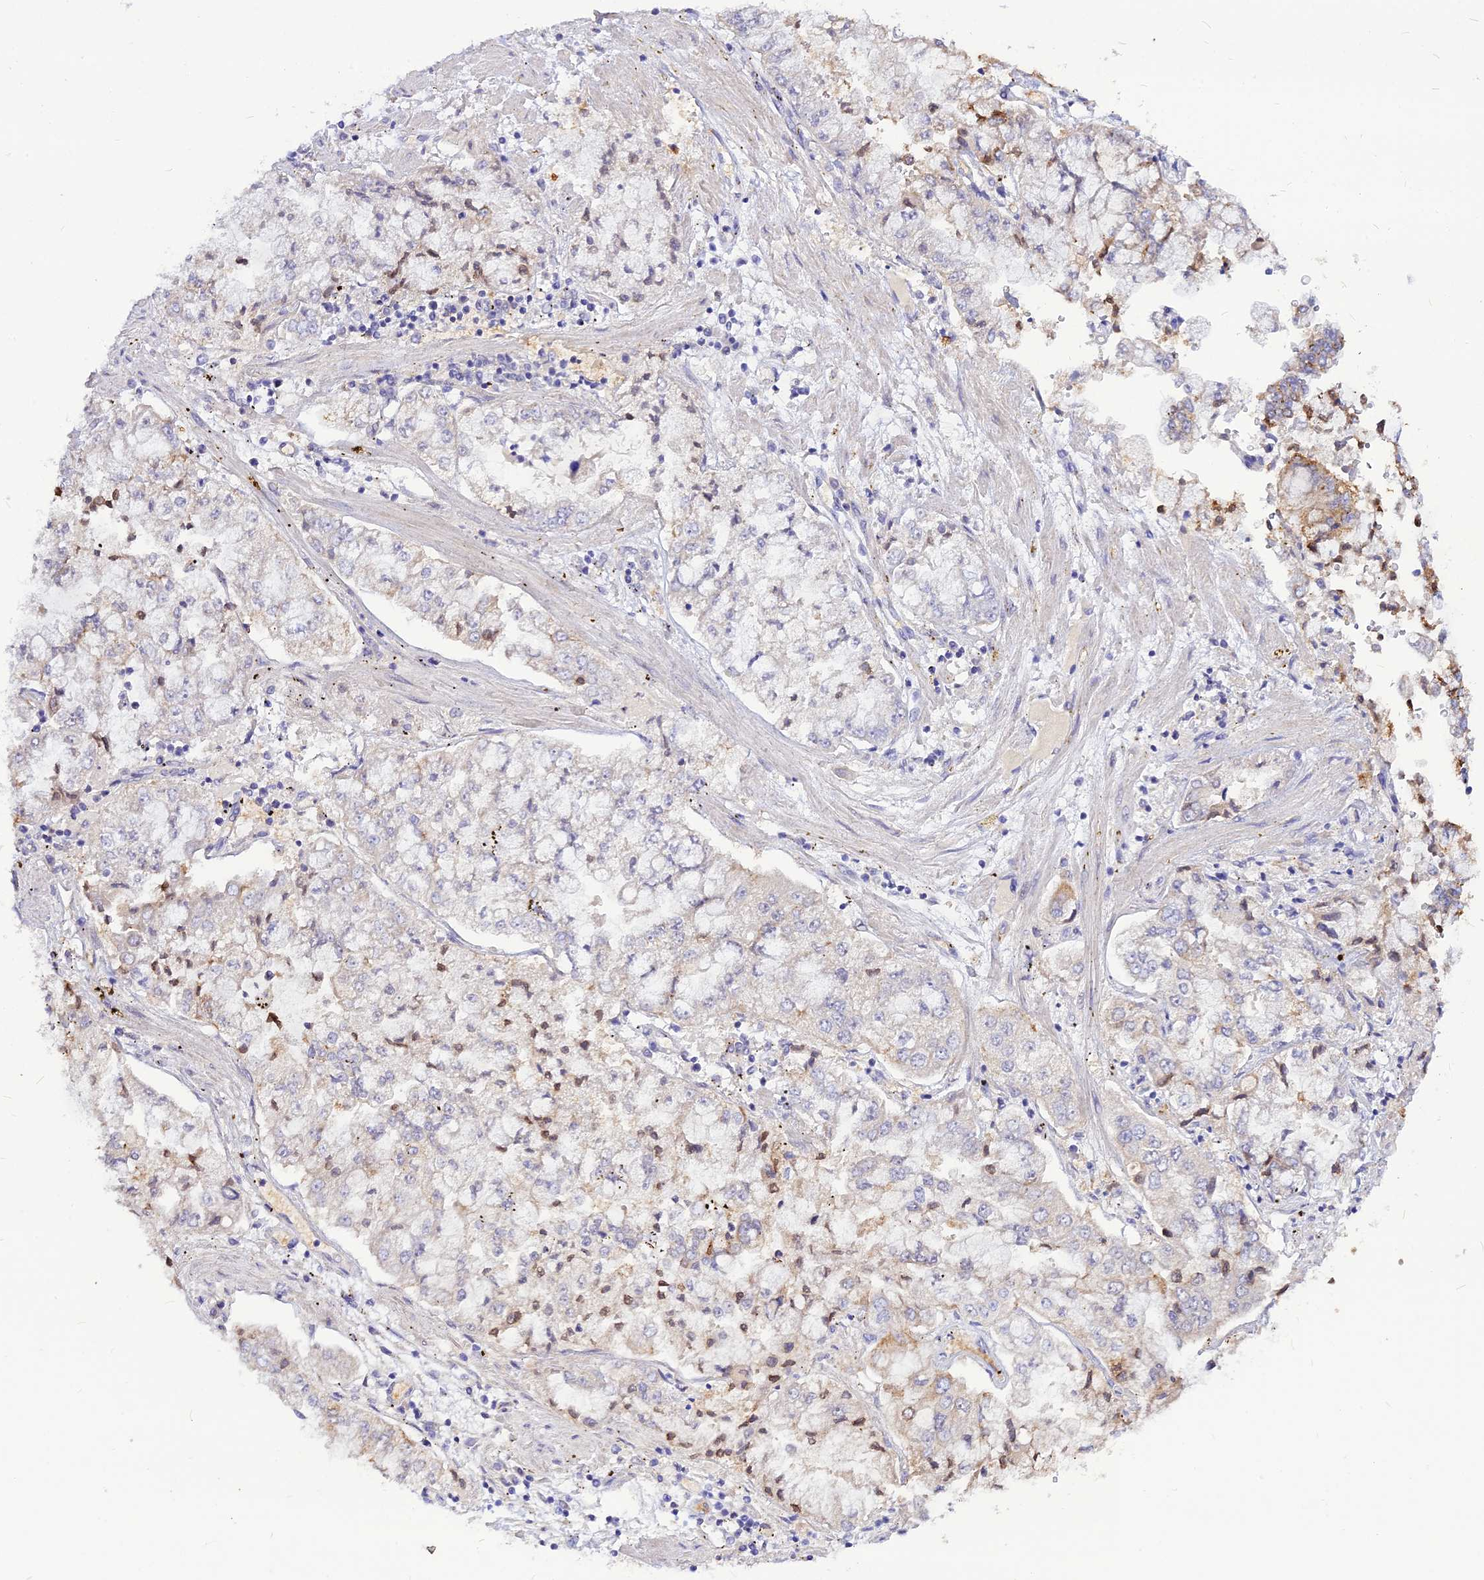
{"staining": {"intensity": "negative", "quantity": "none", "location": "none"}, "tissue": "stomach cancer", "cell_type": "Tumor cells", "image_type": "cancer", "snomed": [{"axis": "morphology", "description": "Adenocarcinoma, NOS"}, {"axis": "topography", "description": "Stomach"}], "caption": "Adenocarcinoma (stomach) was stained to show a protein in brown. There is no significant expression in tumor cells.", "gene": "CZIB", "patient": {"sex": "male", "age": 76}}